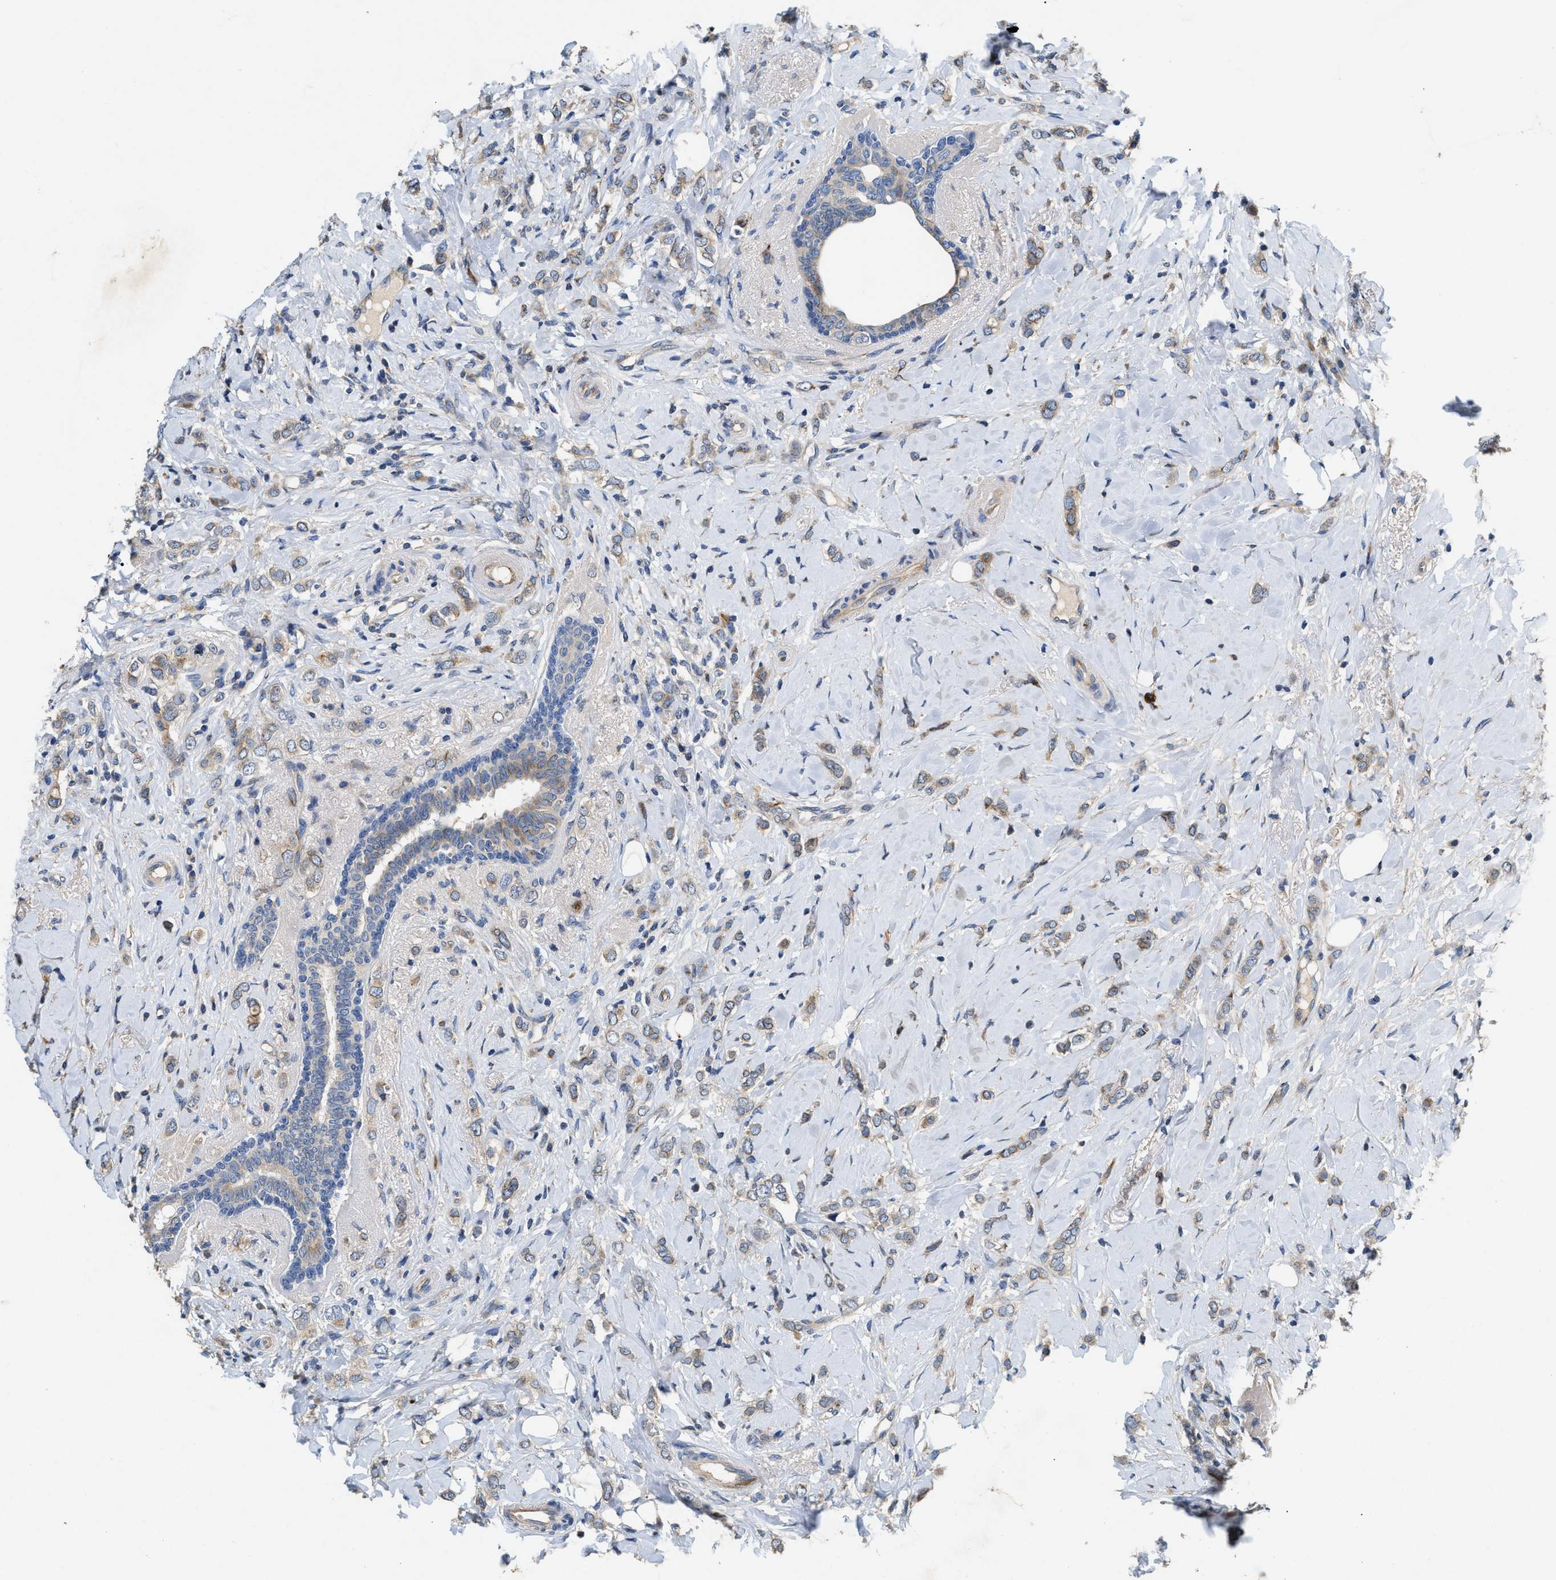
{"staining": {"intensity": "weak", "quantity": ">75%", "location": "cytoplasmic/membranous"}, "tissue": "breast cancer", "cell_type": "Tumor cells", "image_type": "cancer", "snomed": [{"axis": "morphology", "description": "Normal tissue, NOS"}, {"axis": "morphology", "description": "Lobular carcinoma"}, {"axis": "topography", "description": "Breast"}], "caption": "A brown stain labels weak cytoplasmic/membranous expression of a protein in breast cancer (lobular carcinoma) tumor cells.", "gene": "IL17RC", "patient": {"sex": "female", "age": 47}}